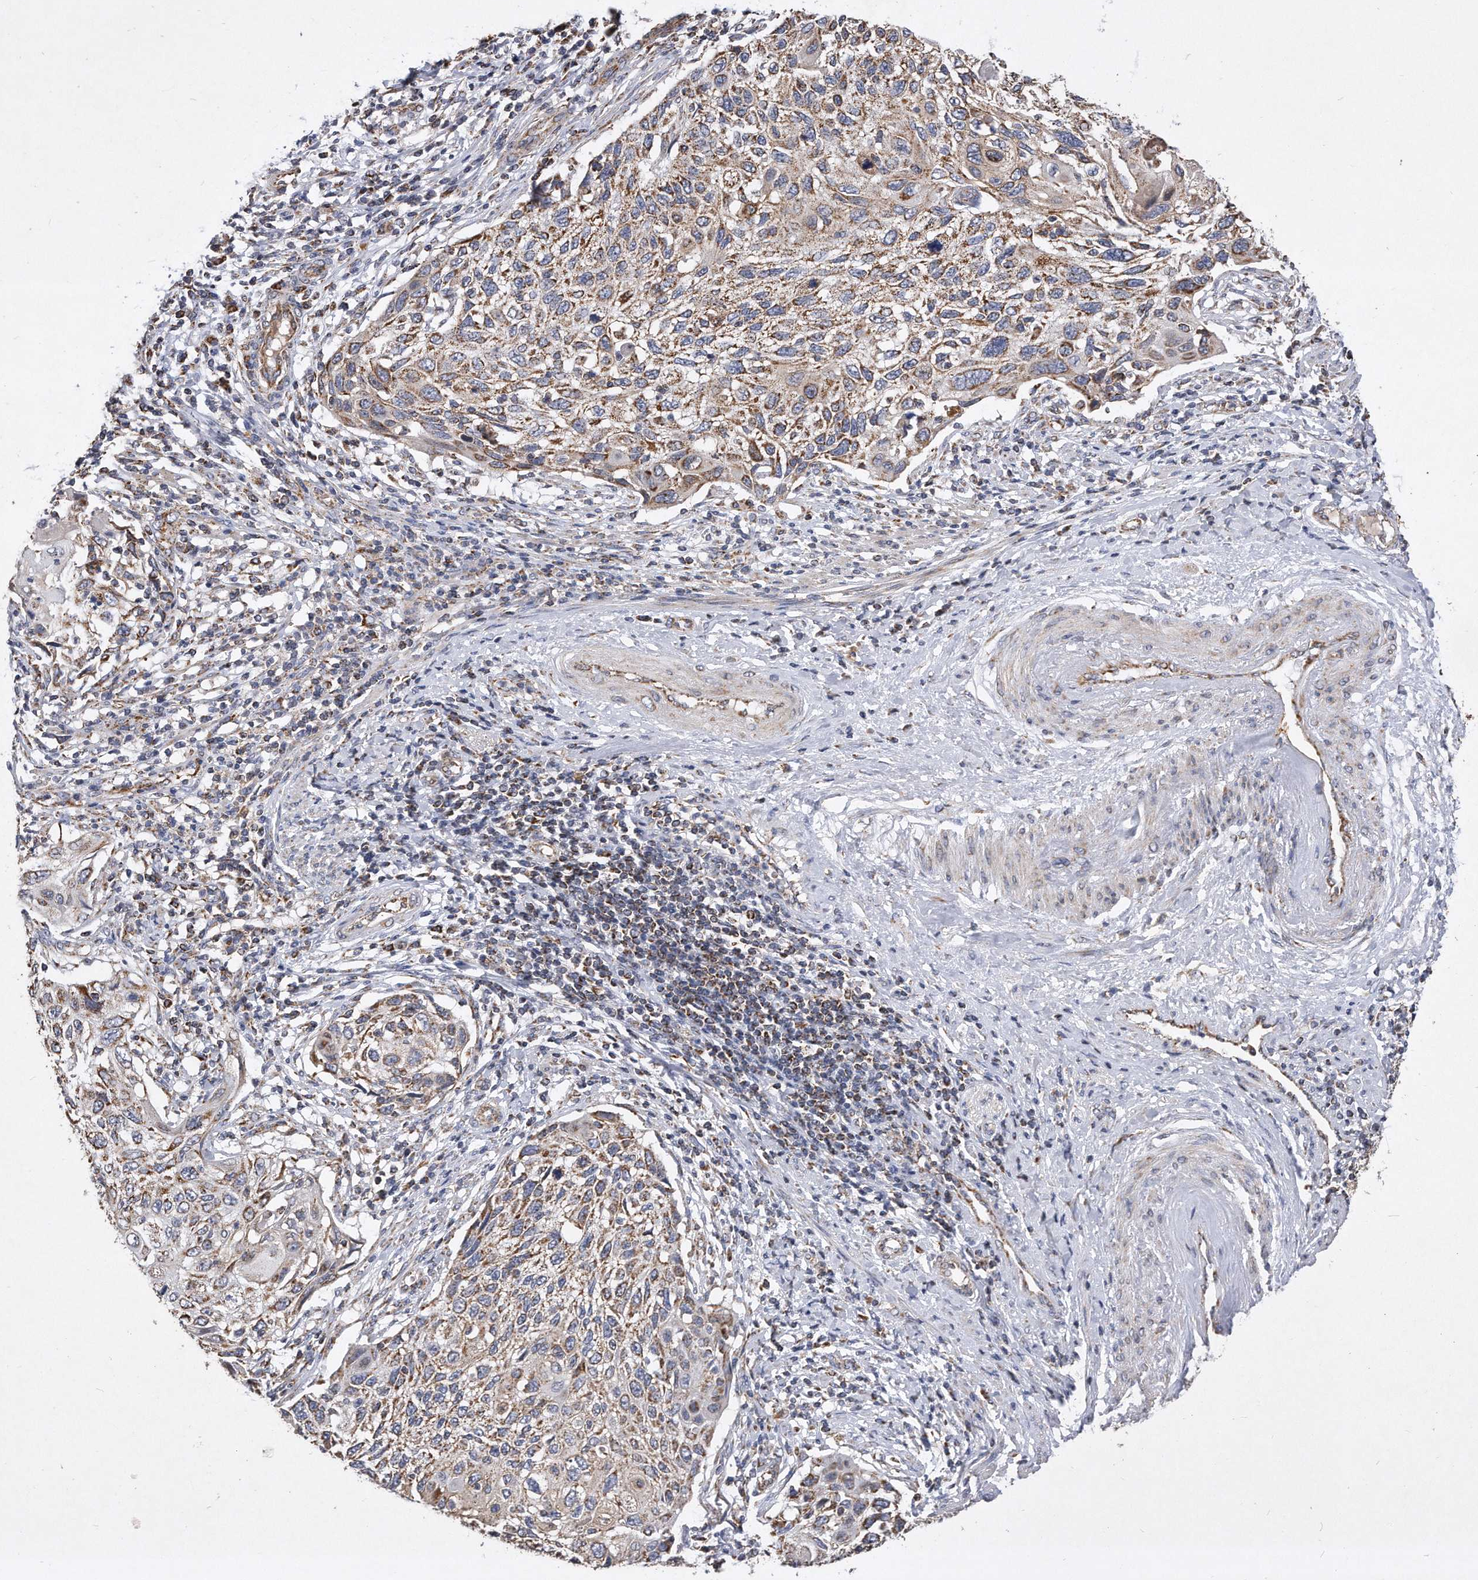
{"staining": {"intensity": "moderate", "quantity": "25%-75%", "location": "cytoplasmic/membranous"}, "tissue": "cervical cancer", "cell_type": "Tumor cells", "image_type": "cancer", "snomed": [{"axis": "morphology", "description": "Squamous cell carcinoma, NOS"}, {"axis": "topography", "description": "Cervix"}], "caption": "Protein expression analysis of human cervical cancer (squamous cell carcinoma) reveals moderate cytoplasmic/membranous staining in approximately 25%-75% of tumor cells.", "gene": "PPP5C", "patient": {"sex": "female", "age": 70}}